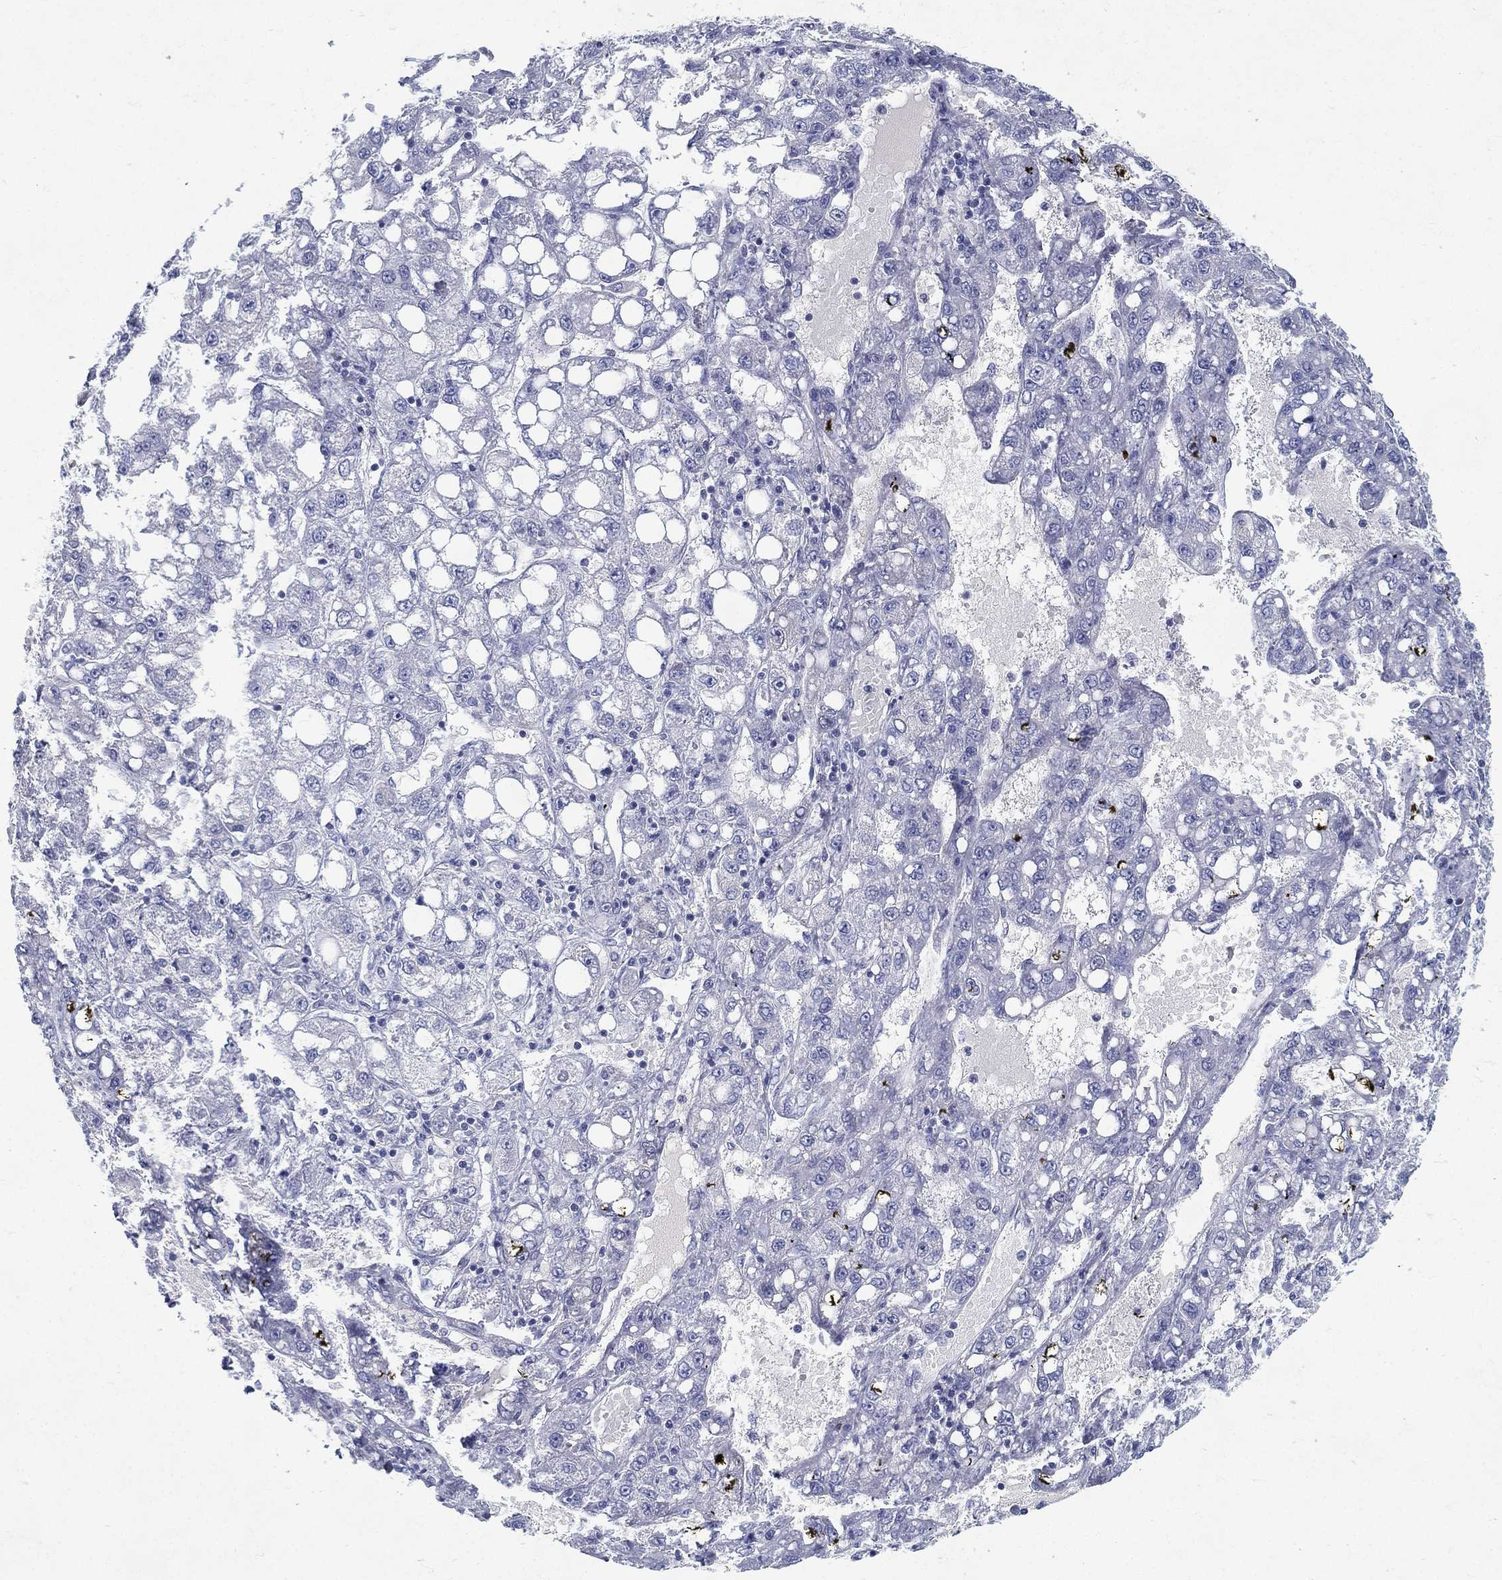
{"staining": {"intensity": "negative", "quantity": "none", "location": "none"}, "tissue": "liver cancer", "cell_type": "Tumor cells", "image_type": "cancer", "snomed": [{"axis": "morphology", "description": "Carcinoma, Hepatocellular, NOS"}, {"axis": "topography", "description": "Liver"}], "caption": "DAB (3,3'-diaminobenzidine) immunohistochemical staining of hepatocellular carcinoma (liver) displays no significant expression in tumor cells. (IHC, brightfield microscopy, high magnification).", "gene": "RGS13", "patient": {"sex": "female", "age": 65}}